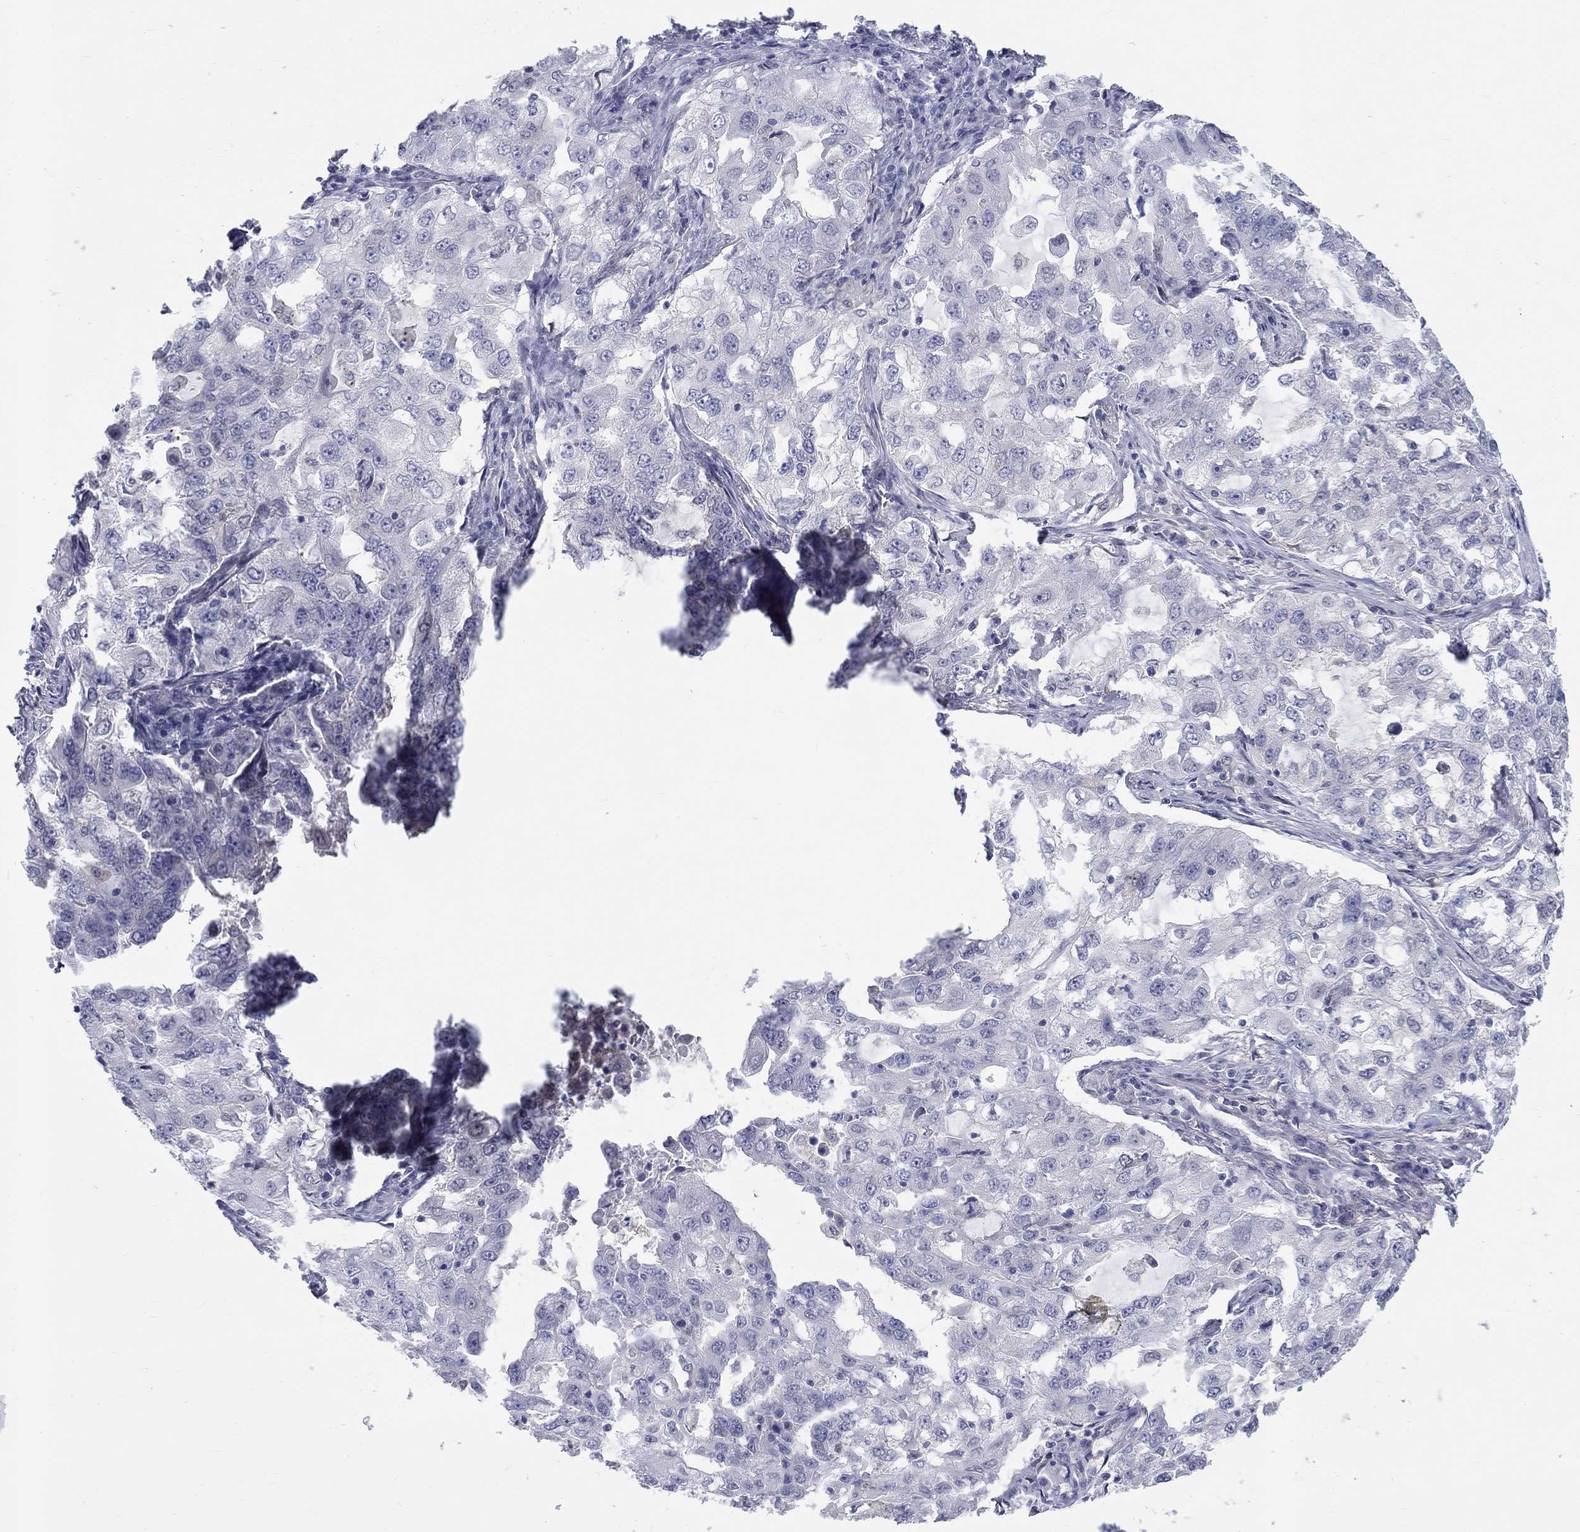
{"staining": {"intensity": "negative", "quantity": "none", "location": "none"}, "tissue": "lung cancer", "cell_type": "Tumor cells", "image_type": "cancer", "snomed": [{"axis": "morphology", "description": "Adenocarcinoma, NOS"}, {"axis": "topography", "description": "Lung"}], "caption": "This is a histopathology image of immunohistochemistry (IHC) staining of lung cancer (adenocarcinoma), which shows no staining in tumor cells.", "gene": "EGFLAM", "patient": {"sex": "female", "age": 61}}